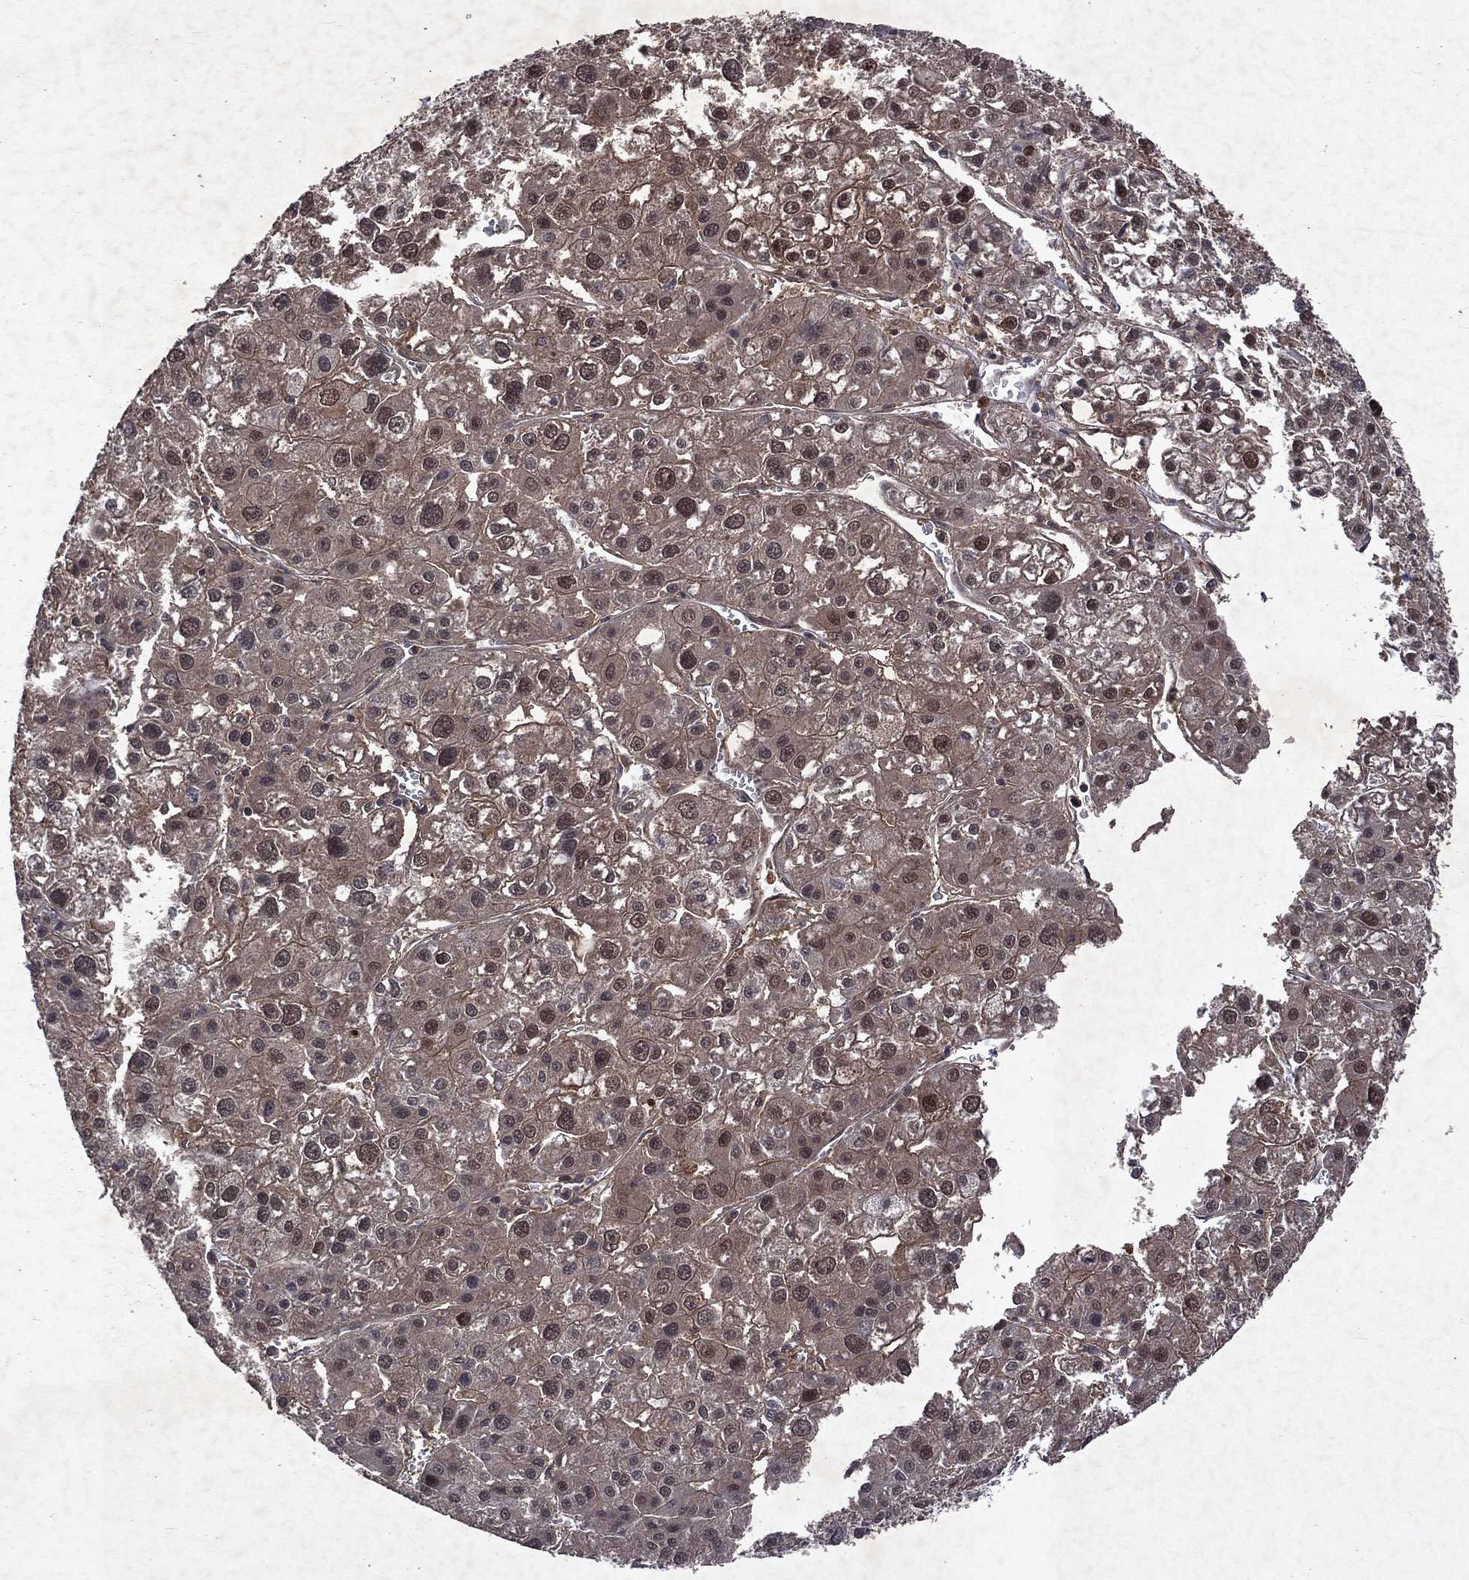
{"staining": {"intensity": "moderate", "quantity": "25%-75%", "location": "cytoplasmic/membranous,nuclear"}, "tissue": "liver cancer", "cell_type": "Tumor cells", "image_type": "cancer", "snomed": [{"axis": "morphology", "description": "Carcinoma, Hepatocellular, NOS"}, {"axis": "topography", "description": "Liver"}], "caption": "Liver hepatocellular carcinoma tissue reveals moderate cytoplasmic/membranous and nuclear expression in approximately 25%-75% of tumor cells", "gene": "MTAP", "patient": {"sex": "male", "age": 73}}